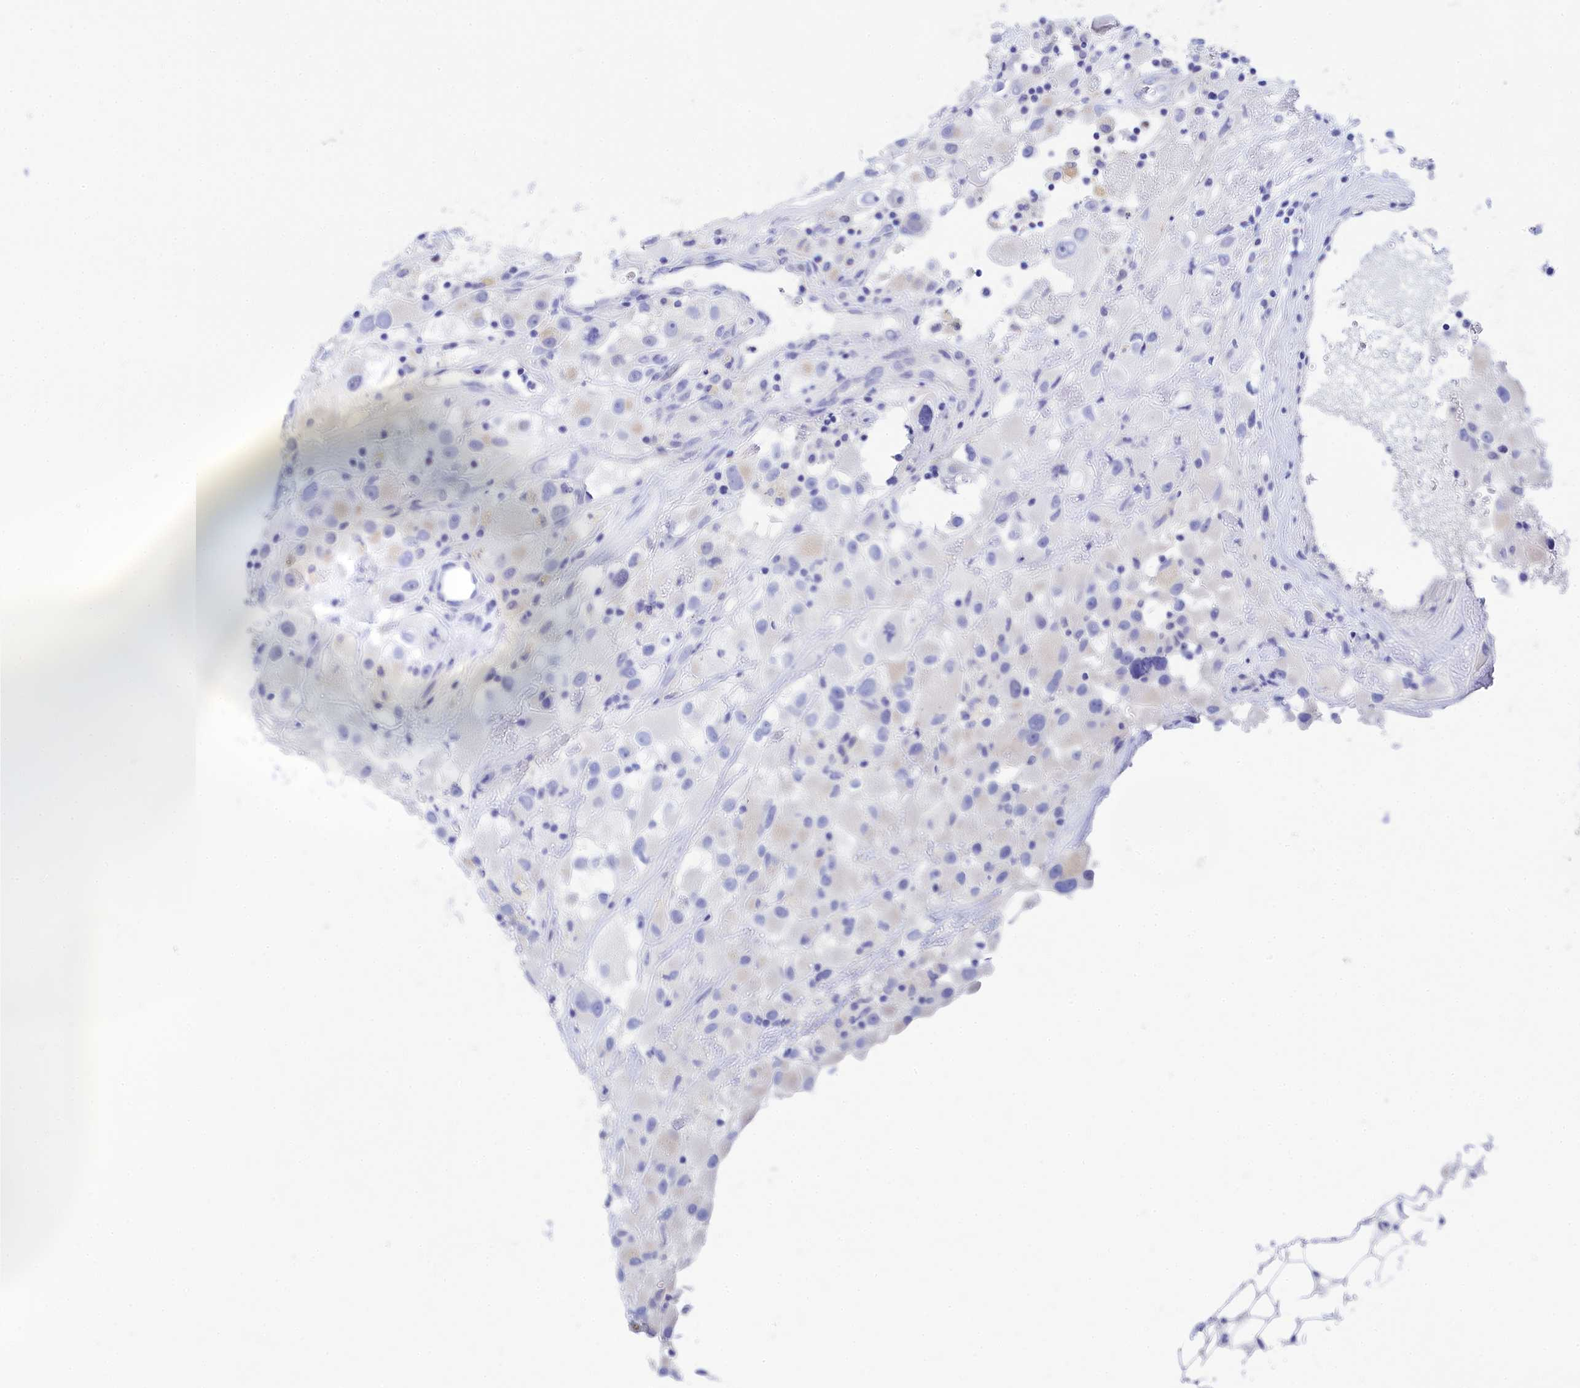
{"staining": {"intensity": "negative", "quantity": "none", "location": "none"}, "tissue": "renal cancer", "cell_type": "Tumor cells", "image_type": "cancer", "snomed": [{"axis": "morphology", "description": "Adenocarcinoma, NOS"}, {"axis": "topography", "description": "Kidney"}], "caption": "IHC micrograph of neoplastic tissue: human renal cancer (adenocarcinoma) stained with DAB (3,3'-diaminobenzidine) shows no significant protein expression in tumor cells.", "gene": "TRIM10", "patient": {"sex": "female", "age": 52}}